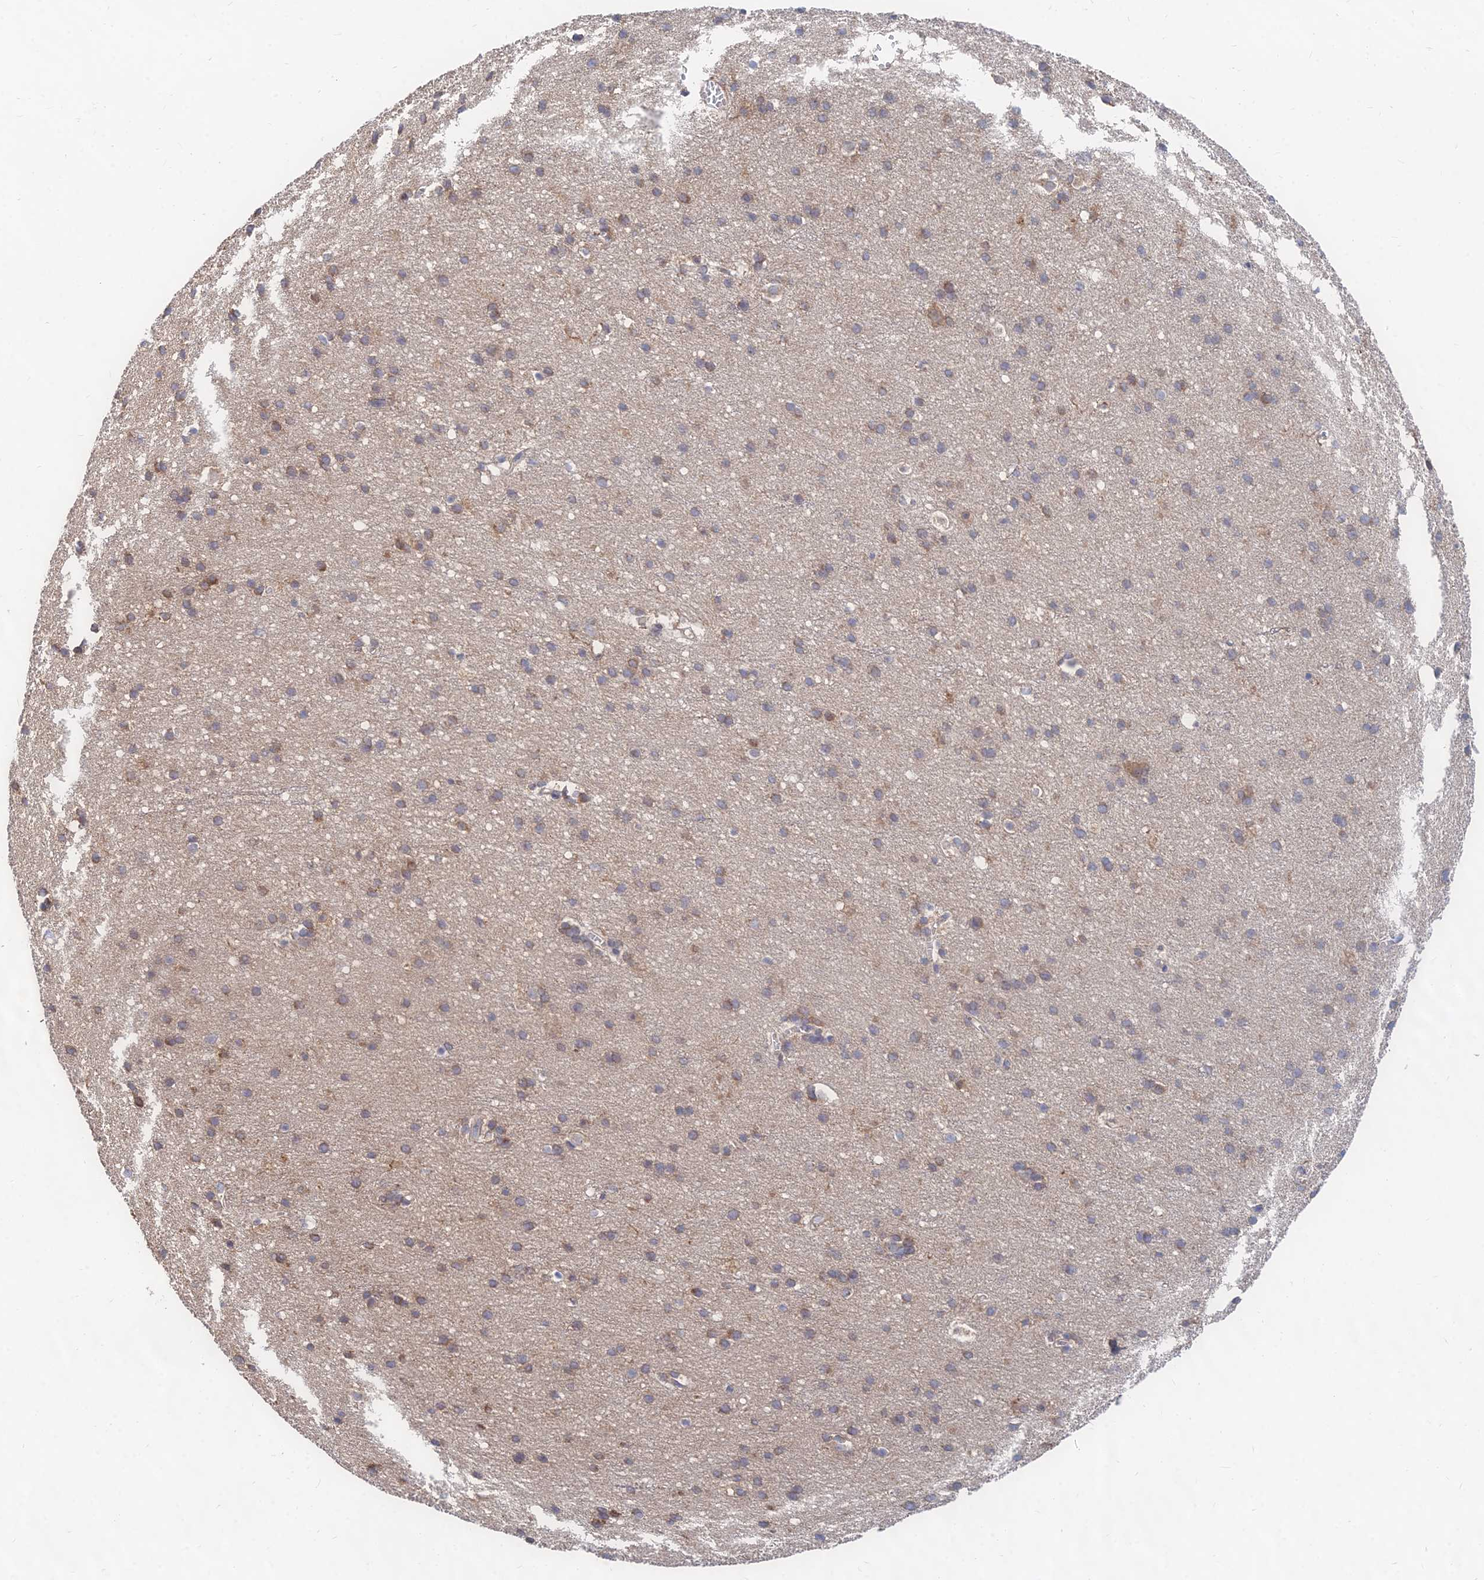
{"staining": {"intensity": "moderate", "quantity": "<25%", "location": "cytoplasmic/membranous"}, "tissue": "cerebral cortex", "cell_type": "Endothelial cells", "image_type": "normal", "snomed": [{"axis": "morphology", "description": "Normal tissue, NOS"}, {"axis": "topography", "description": "Cerebral cortex"}], "caption": "Brown immunohistochemical staining in normal human cerebral cortex displays moderate cytoplasmic/membranous expression in approximately <25% of endothelial cells.", "gene": "CCZ1B", "patient": {"sex": "male", "age": 54}}